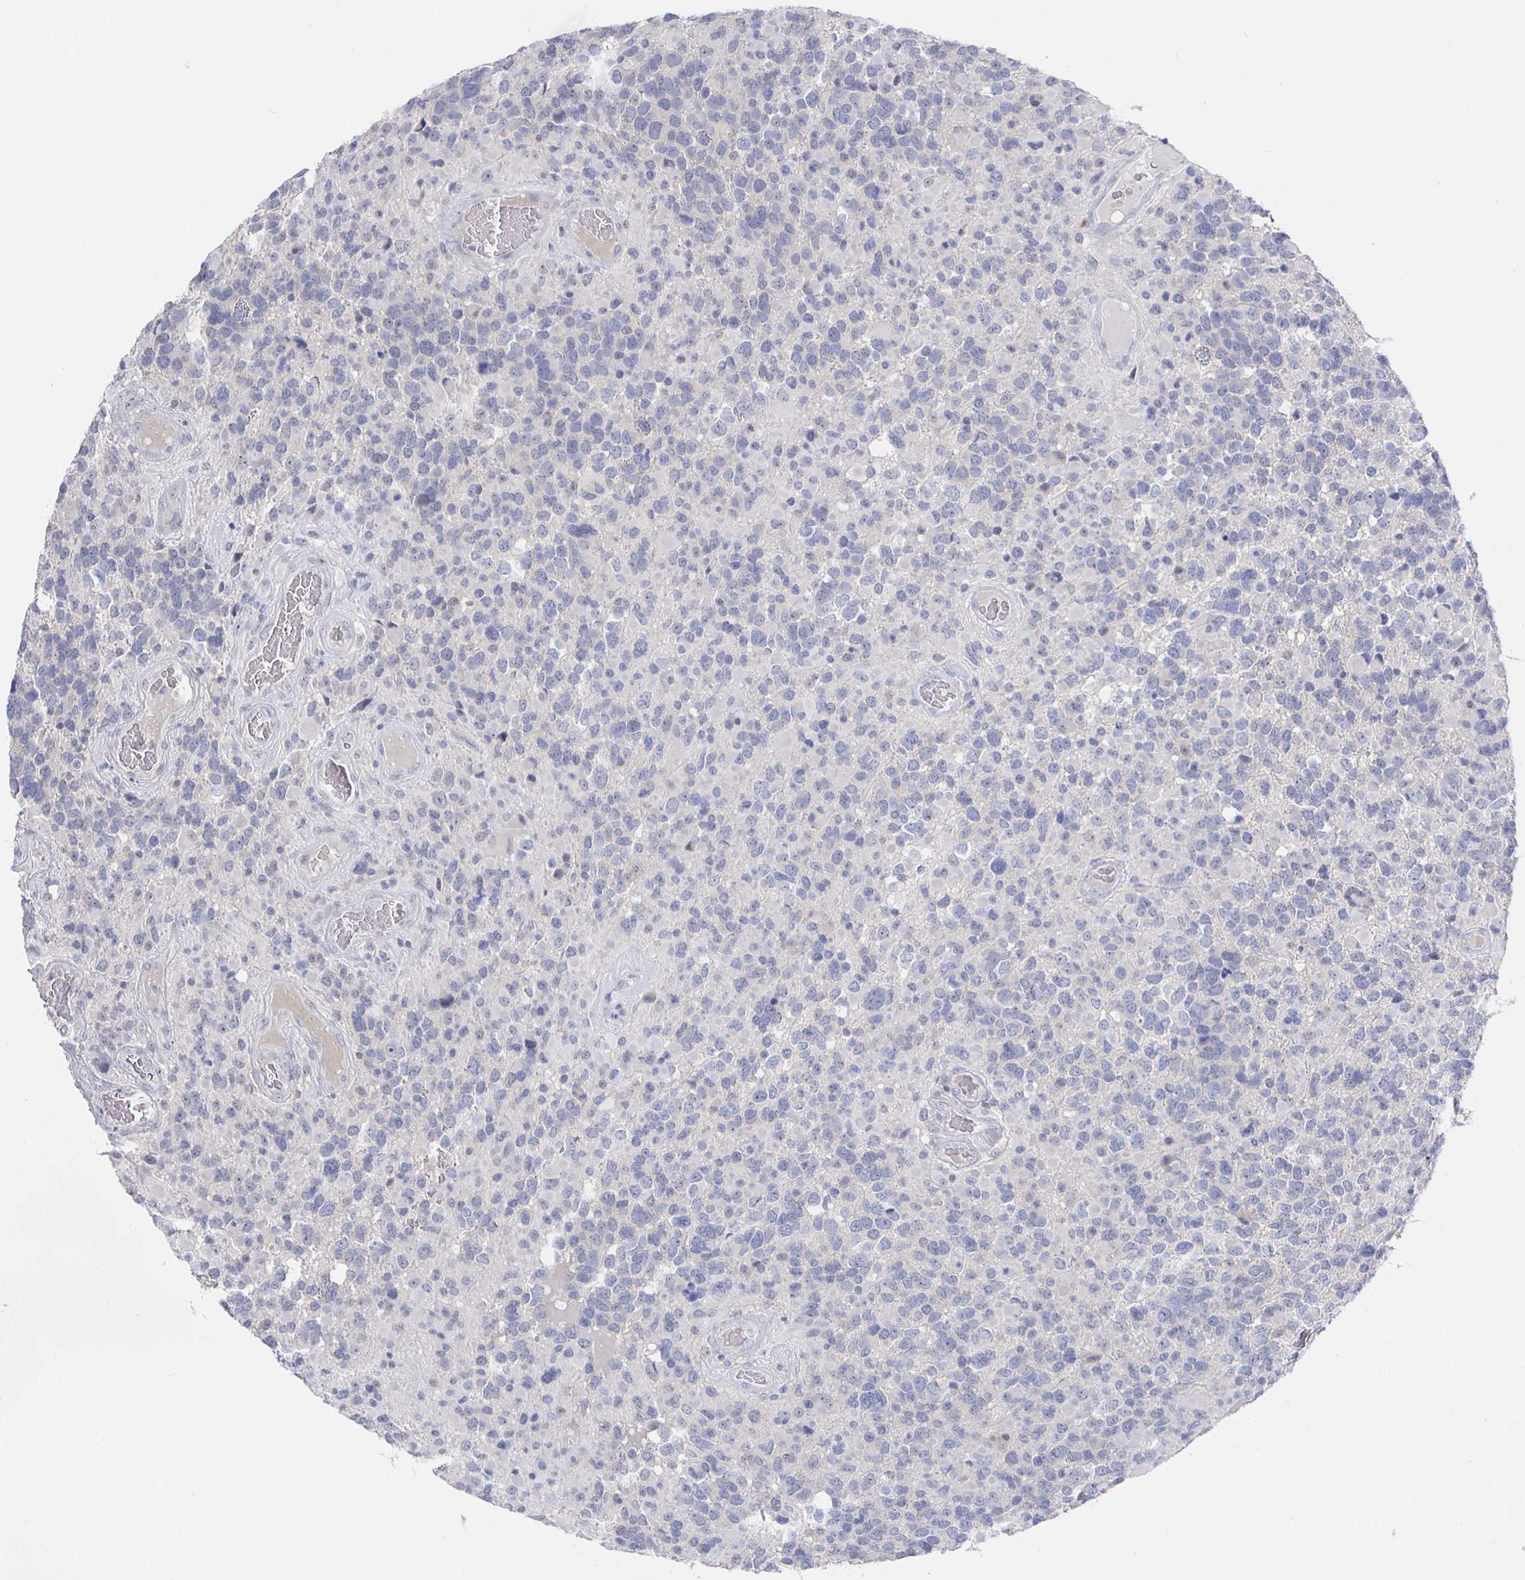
{"staining": {"intensity": "negative", "quantity": "none", "location": "none"}, "tissue": "glioma", "cell_type": "Tumor cells", "image_type": "cancer", "snomed": [{"axis": "morphology", "description": "Glioma, malignant, High grade"}, {"axis": "topography", "description": "Brain"}], "caption": "This is a micrograph of IHC staining of malignant high-grade glioma, which shows no staining in tumor cells. (Brightfield microscopy of DAB (3,3'-diaminobenzidine) IHC at high magnification).", "gene": "LRRC23", "patient": {"sex": "female", "age": 40}}